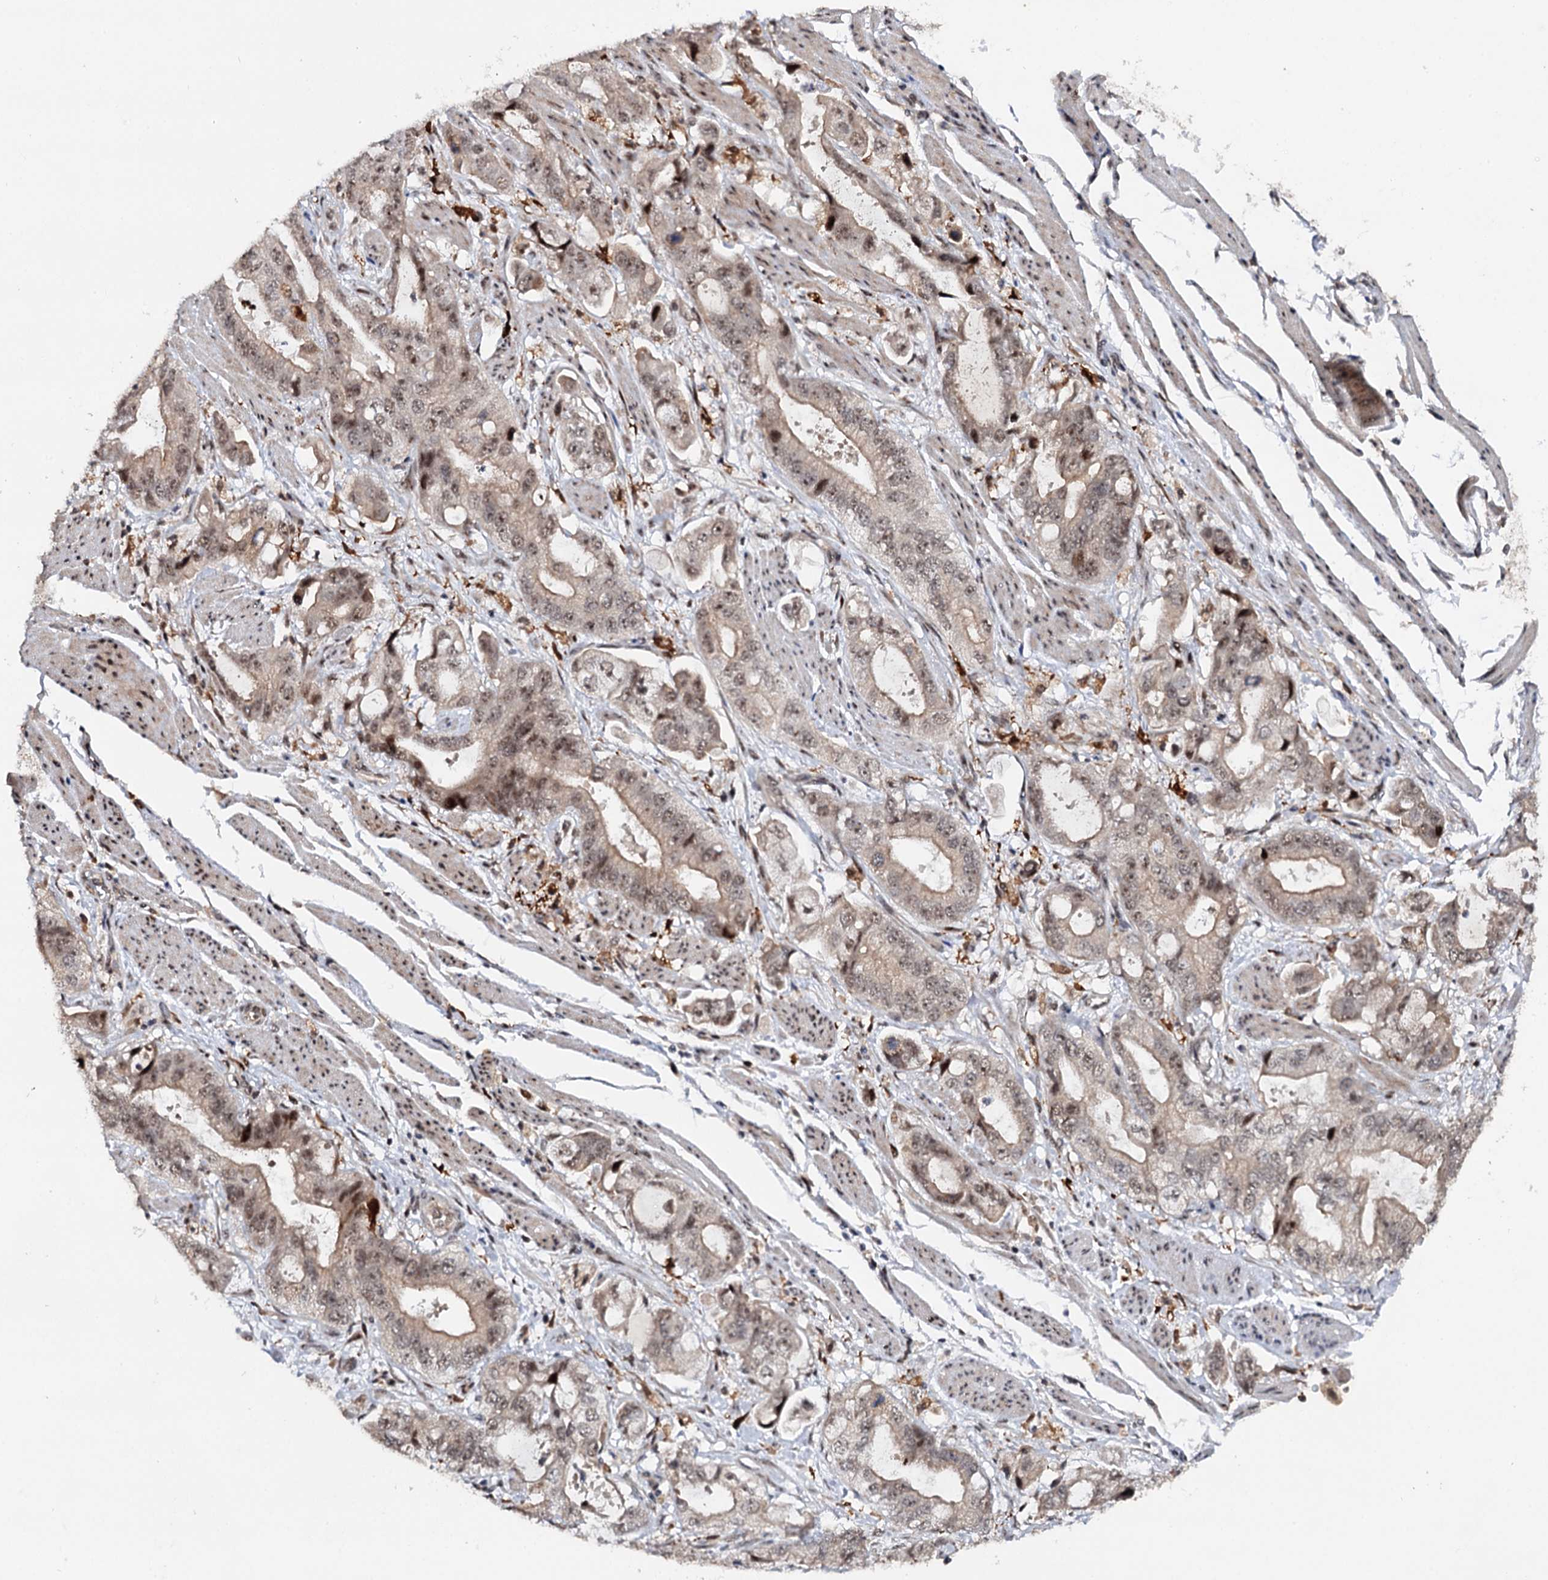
{"staining": {"intensity": "moderate", "quantity": "25%-75%", "location": "nuclear"}, "tissue": "stomach cancer", "cell_type": "Tumor cells", "image_type": "cancer", "snomed": [{"axis": "morphology", "description": "Adenocarcinoma, NOS"}, {"axis": "topography", "description": "Stomach"}], "caption": "Moderate nuclear protein expression is identified in approximately 25%-75% of tumor cells in stomach cancer (adenocarcinoma).", "gene": "BUD13", "patient": {"sex": "male", "age": 62}}